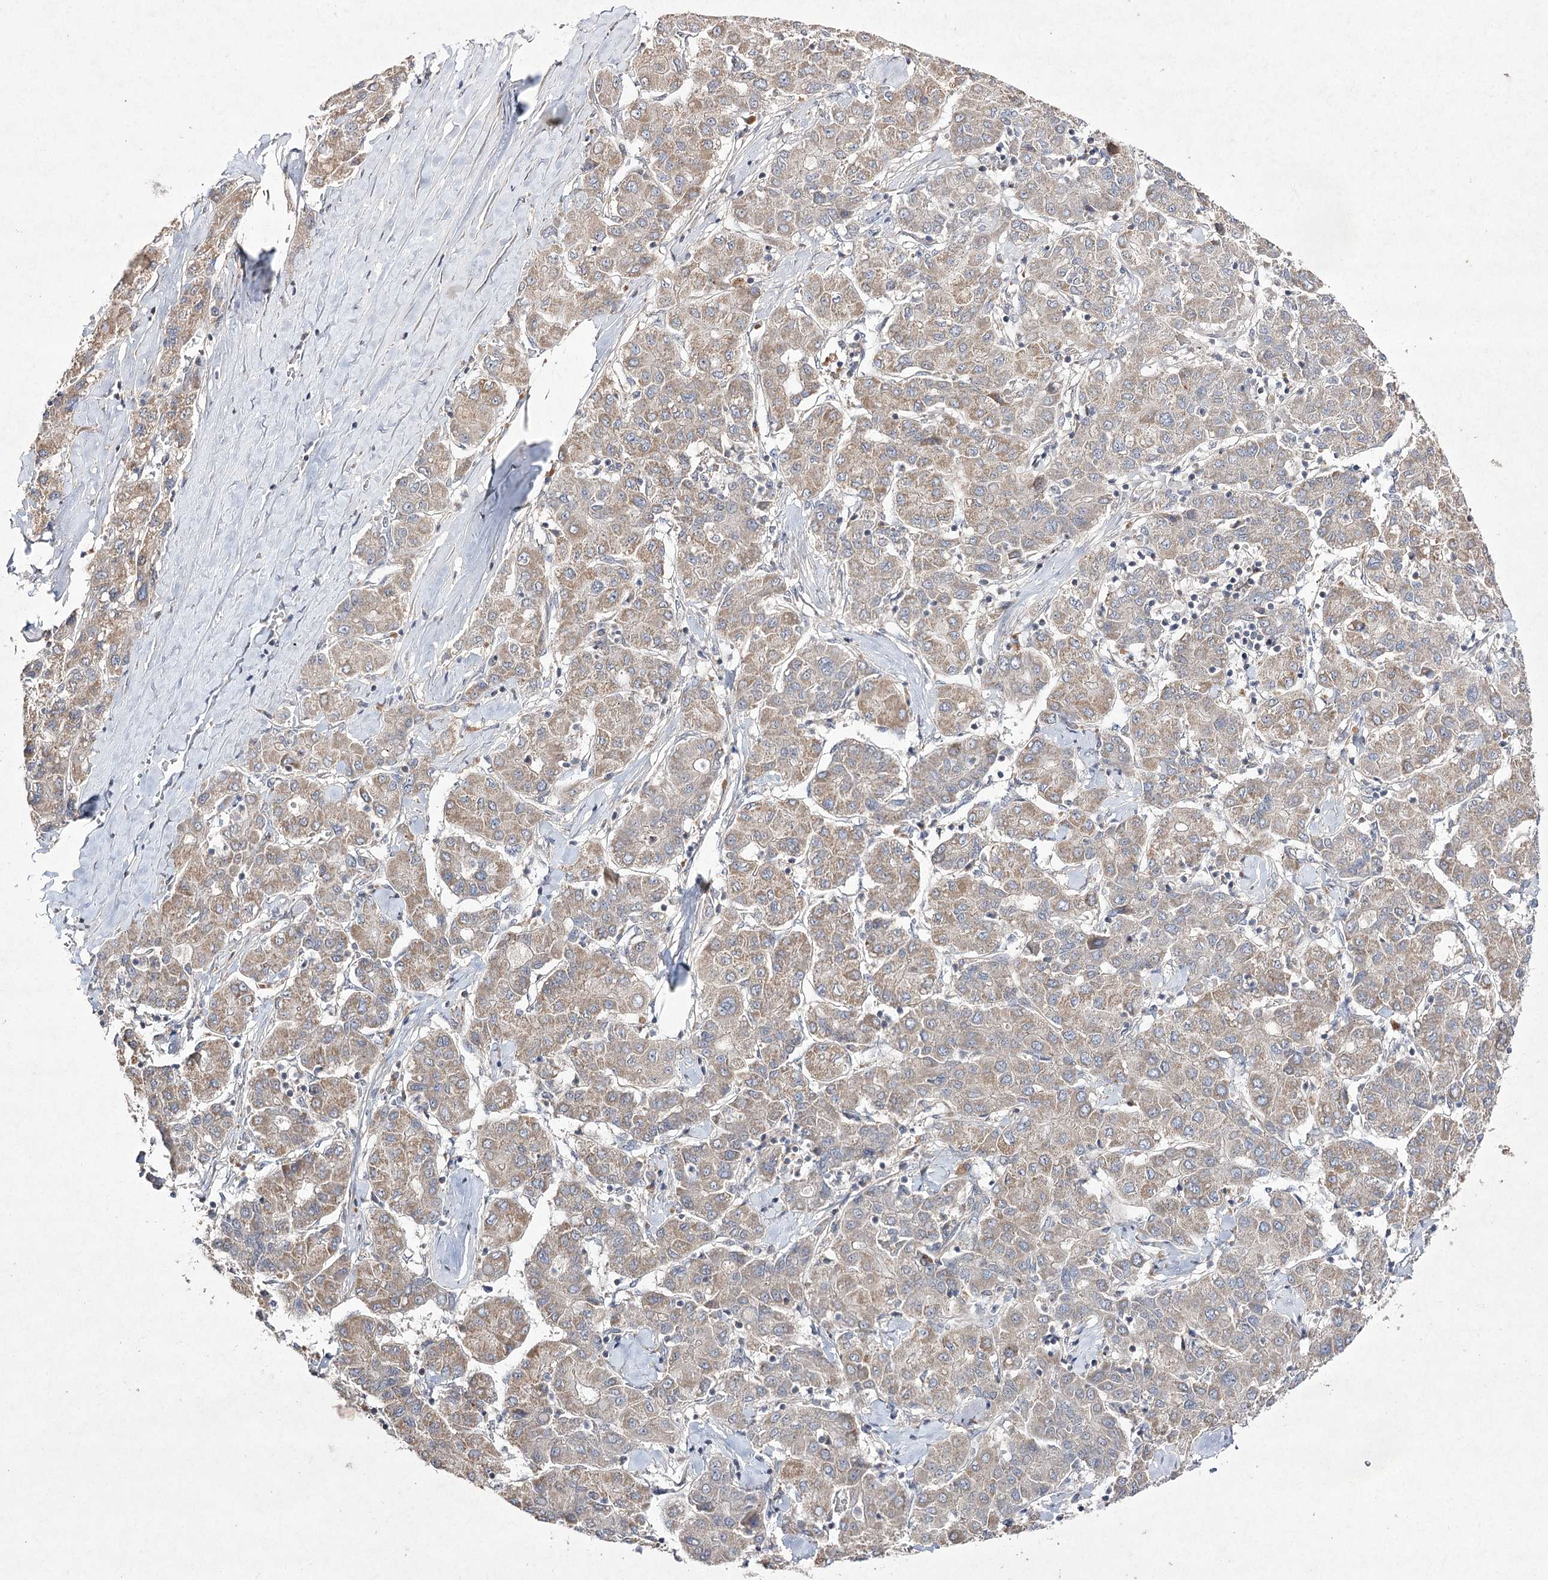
{"staining": {"intensity": "weak", "quantity": ">75%", "location": "cytoplasmic/membranous"}, "tissue": "liver cancer", "cell_type": "Tumor cells", "image_type": "cancer", "snomed": [{"axis": "morphology", "description": "Carcinoma, Hepatocellular, NOS"}, {"axis": "topography", "description": "Liver"}], "caption": "Protein analysis of liver cancer tissue displays weak cytoplasmic/membranous expression in approximately >75% of tumor cells.", "gene": "FANCL", "patient": {"sex": "male", "age": 65}}